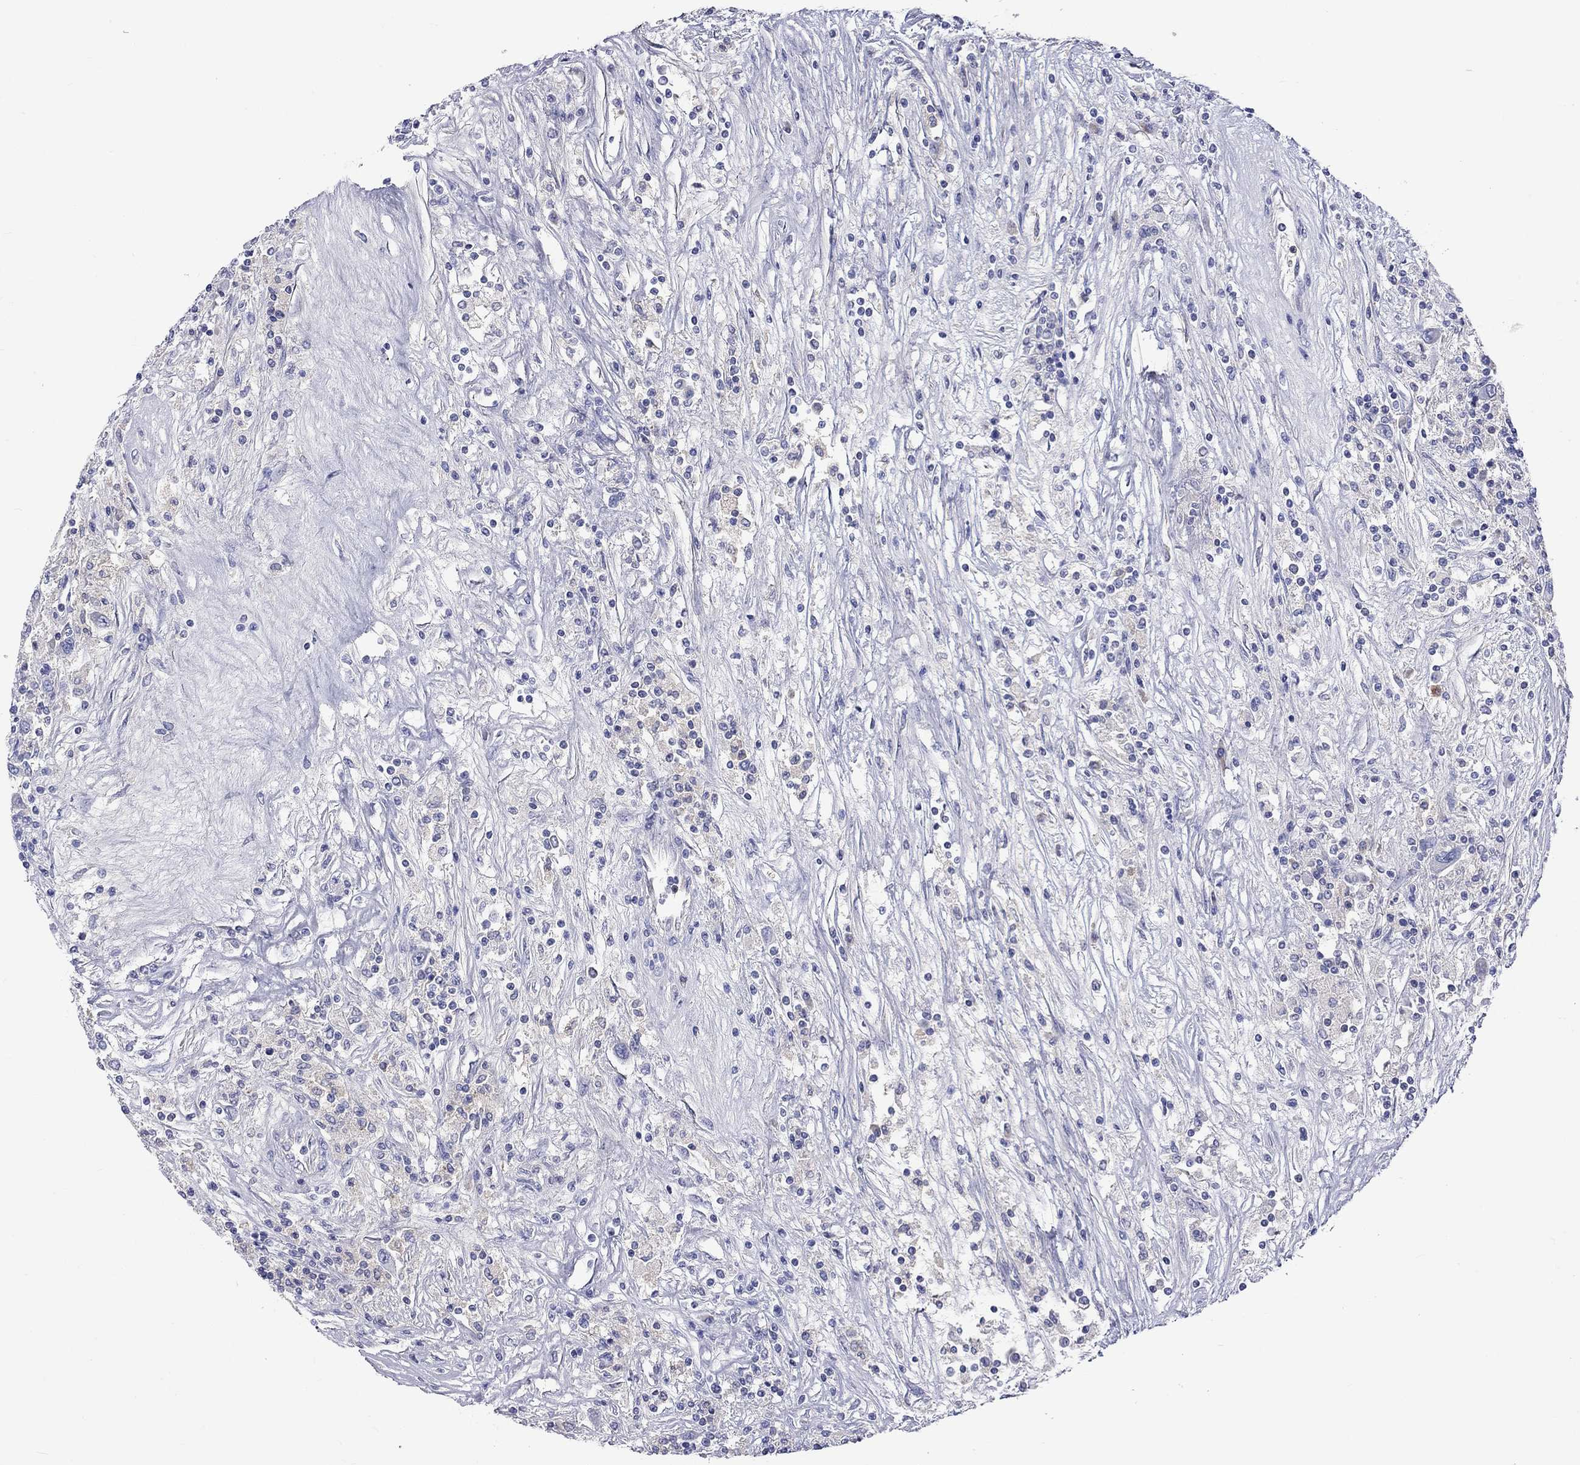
{"staining": {"intensity": "negative", "quantity": "none", "location": "none"}, "tissue": "renal cancer", "cell_type": "Tumor cells", "image_type": "cancer", "snomed": [{"axis": "morphology", "description": "Adenocarcinoma, NOS"}, {"axis": "topography", "description": "Kidney"}], "caption": "Human renal adenocarcinoma stained for a protein using IHC shows no expression in tumor cells.", "gene": "LRFN4", "patient": {"sex": "female", "age": 67}}